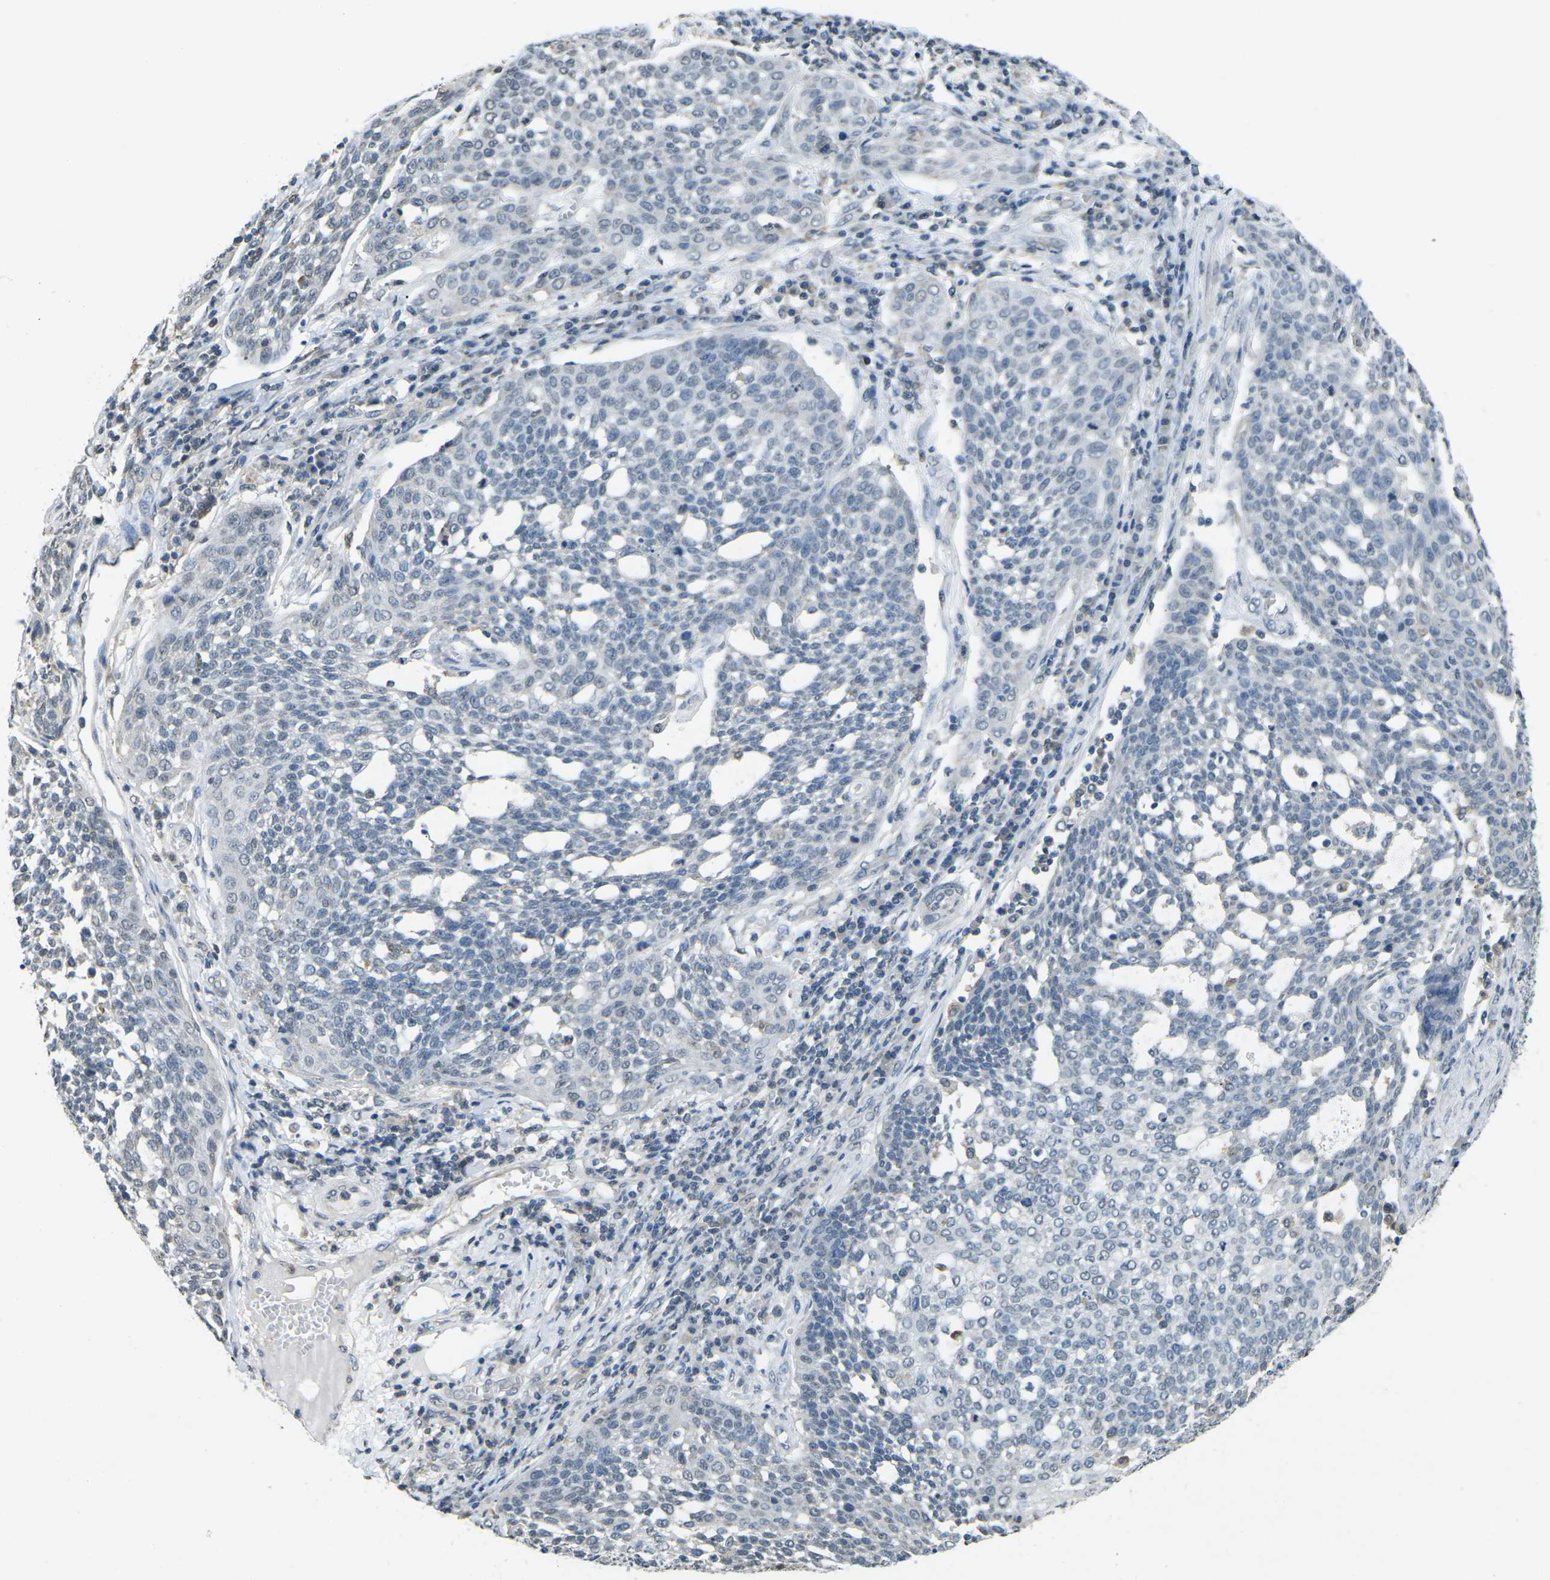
{"staining": {"intensity": "negative", "quantity": "none", "location": "none"}, "tissue": "cervical cancer", "cell_type": "Tumor cells", "image_type": "cancer", "snomed": [{"axis": "morphology", "description": "Squamous cell carcinoma, NOS"}, {"axis": "topography", "description": "Cervix"}], "caption": "Immunohistochemical staining of squamous cell carcinoma (cervical) displays no significant expression in tumor cells.", "gene": "TFR2", "patient": {"sex": "female", "age": 34}}